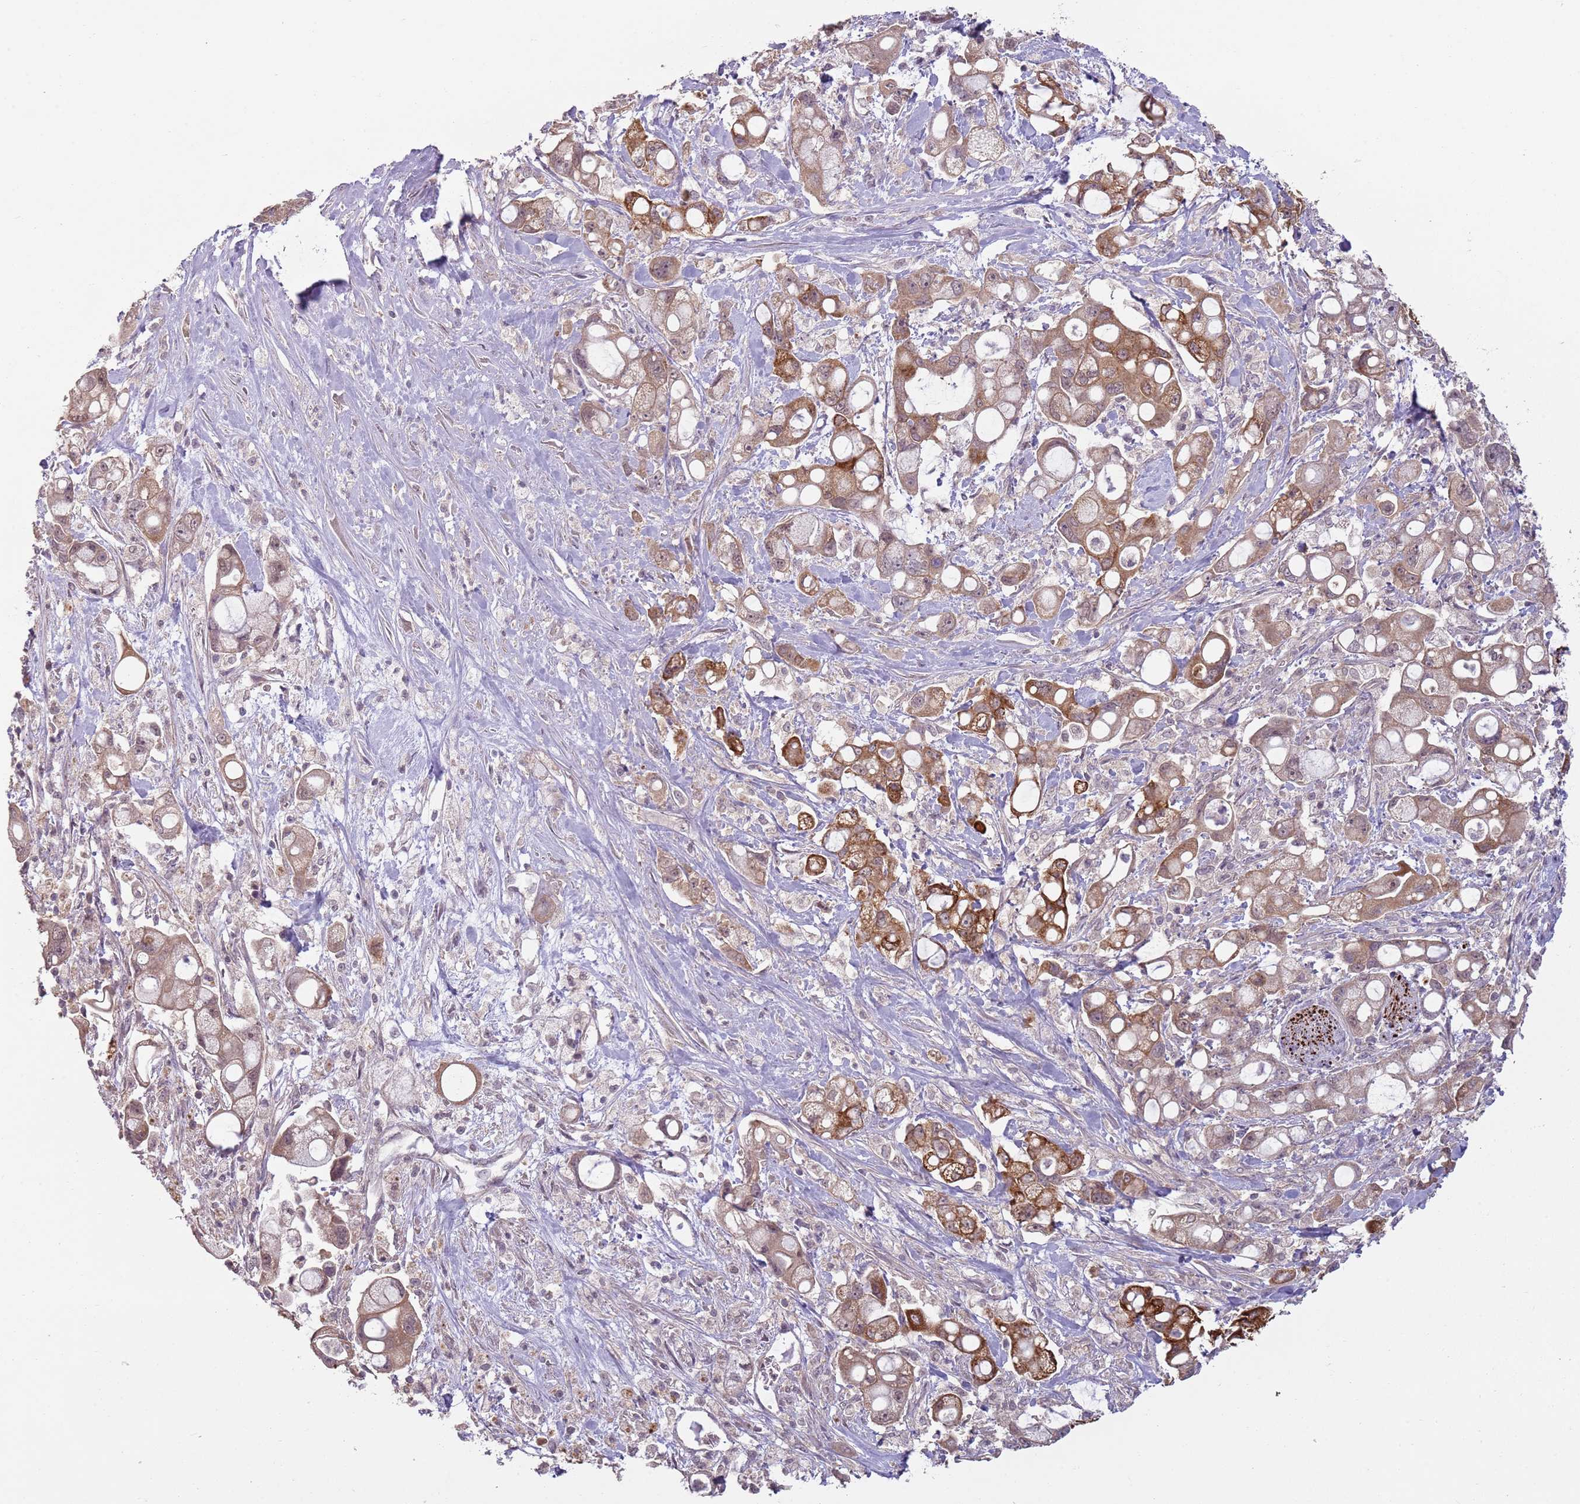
{"staining": {"intensity": "moderate", "quantity": ">75%", "location": "cytoplasmic/membranous"}, "tissue": "pancreatic cancer", "cell_type": "Tumor cells", "image_type": "cancer", "snomed": [{"axis": "morphology", "description": "Adenocarcinoma, NOS"}, {"axis": "topography", "description": "Pancreas"}], "caption": "Immunohistochemistry (IHC) of human pancreatic cancer (adenocarcinoma) reveals medium levels of moderate cytoplasmic/membranous expression in about >75% of tumor cells. (DAB IHC, brown staining for protein, blue staining for nuclei).", "gene": "TEKT4", "patient": {"sex": "male", "age": 68}}